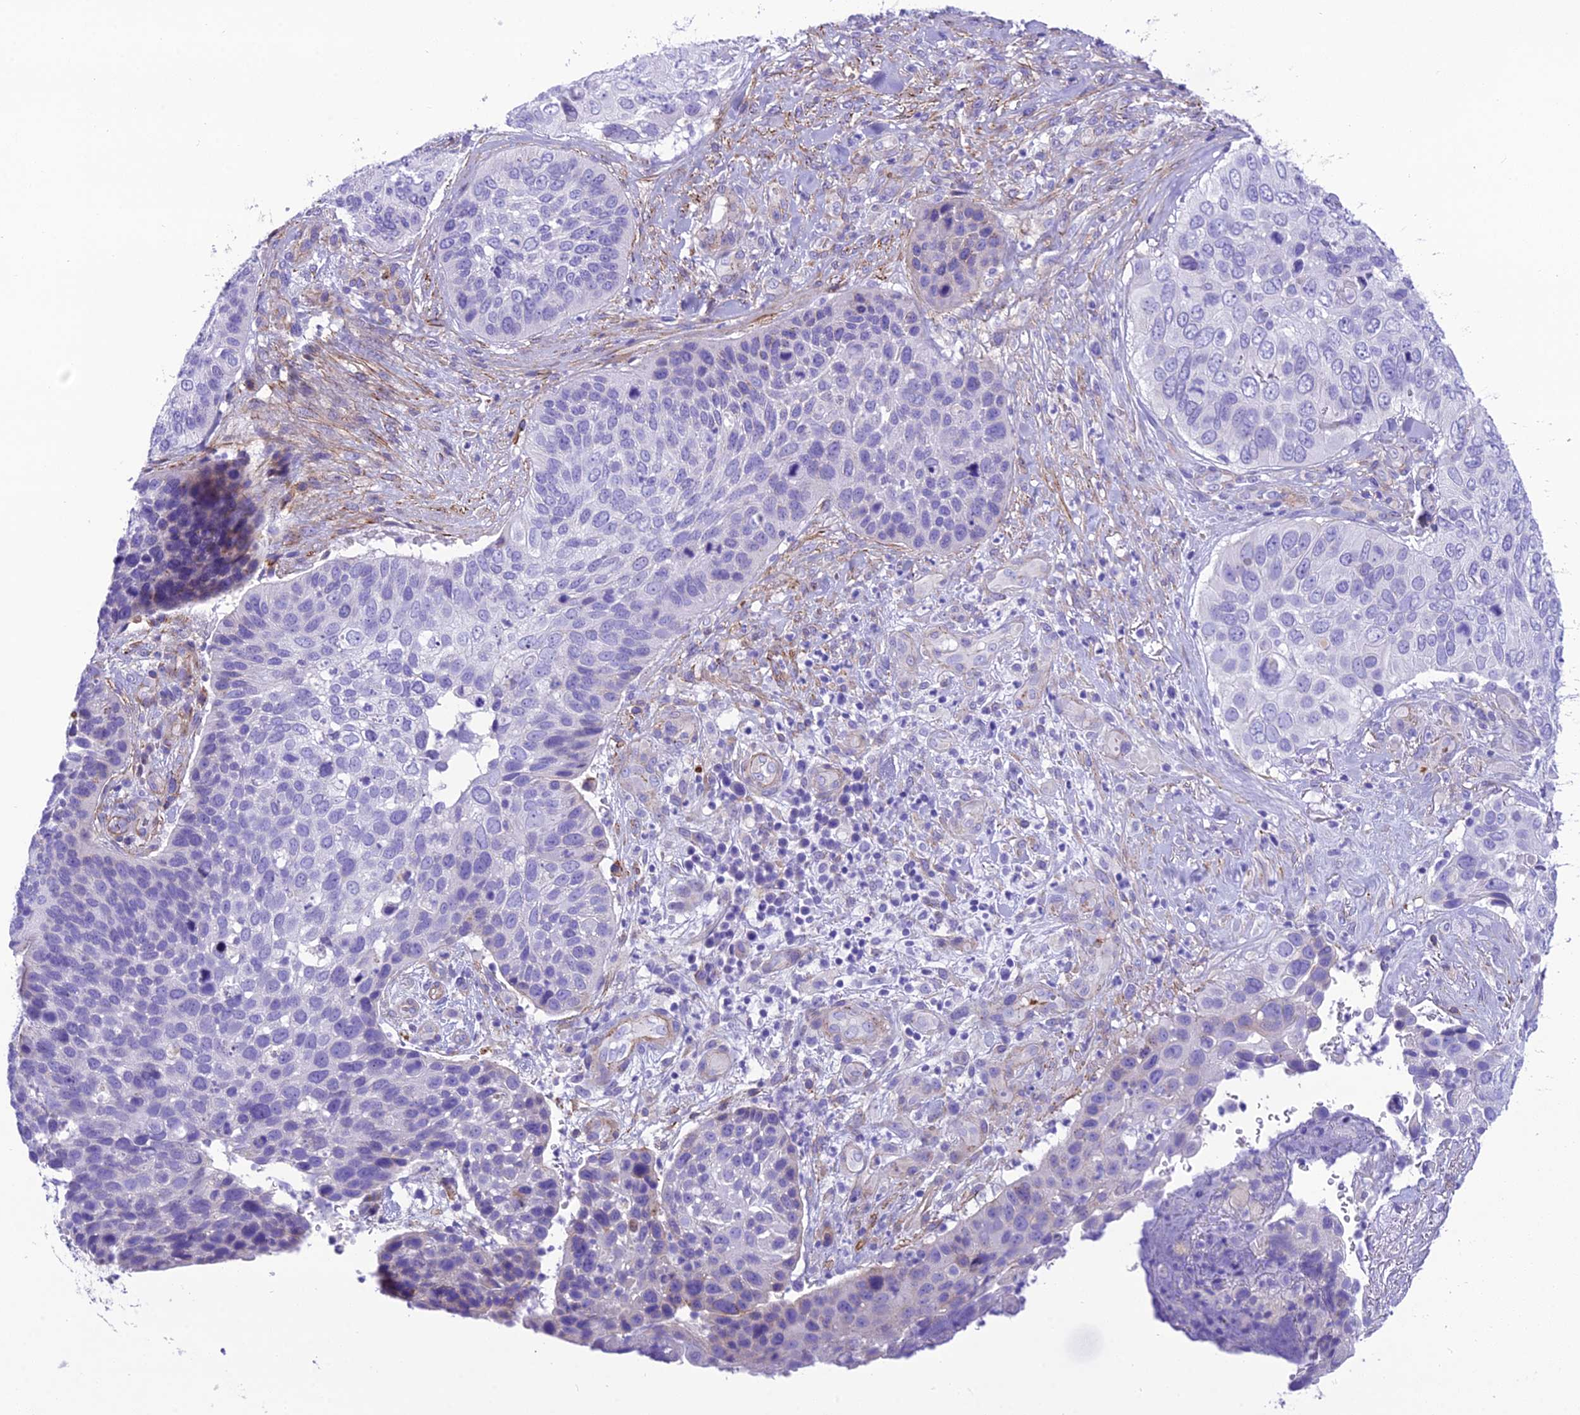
{"staining": {"intensity": "negative", "quantity": "none", "location": "none"}, "tissue": "skin cancer", "cell_type": "Tumor cells", "image_type": "cancer", "snomed": [{"axis": "morphology", "description": "Basal cell carcinoma"}, {"axis": "topography", "description": "Skin"}], "caption": "The immunohistochemistry photomicrograph has no significant positivity in tumor cells of basal cell carcinoma (skin) tissue.", "gene": "GFRA1", "patient": {"sex": "female", "age": 74}}